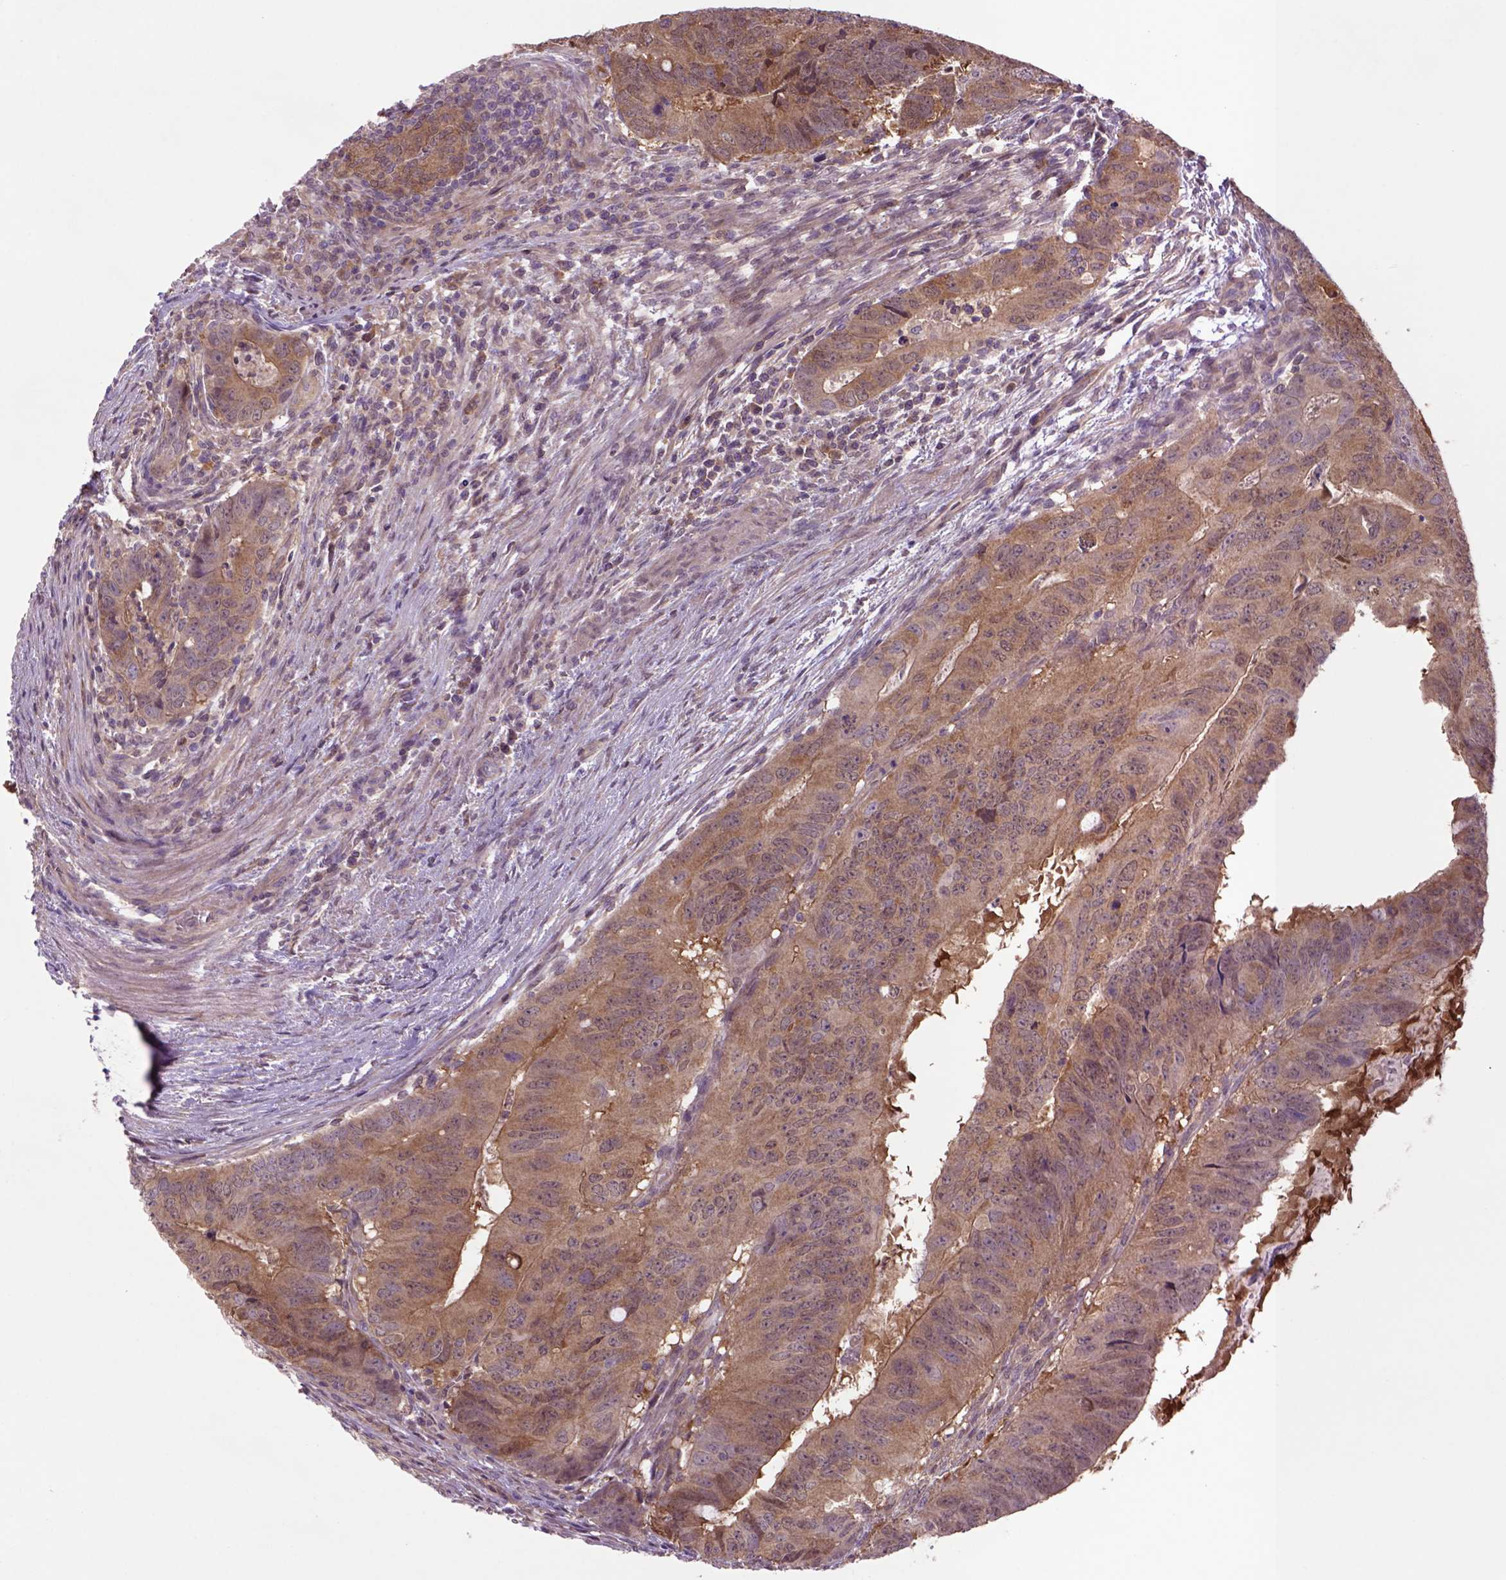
{"staining": {"intensity": "moderate", "quantity": ">75%", "location": "cytoplasmic/membranous,nuclear"}, "tissue": "colorectal cancer", "cell_type": "Tumor cells", "image_type": "cancer", "snomed": [{"axis": "morphology", "description": "Adenocarcinoma, NOS"}, {"axis": "topography", "description": "Colon"}], "caption": "Protein staining displays moderate cytoplasmic/membranous and nuclear staining in about >75% of tumor cells in colorectal adenocarcinoma. (DAB = brown stain, brightfield microscopy at high magnification).", "gene": "HSPBP1", "patient": {"sex": "male", "age": 79}}